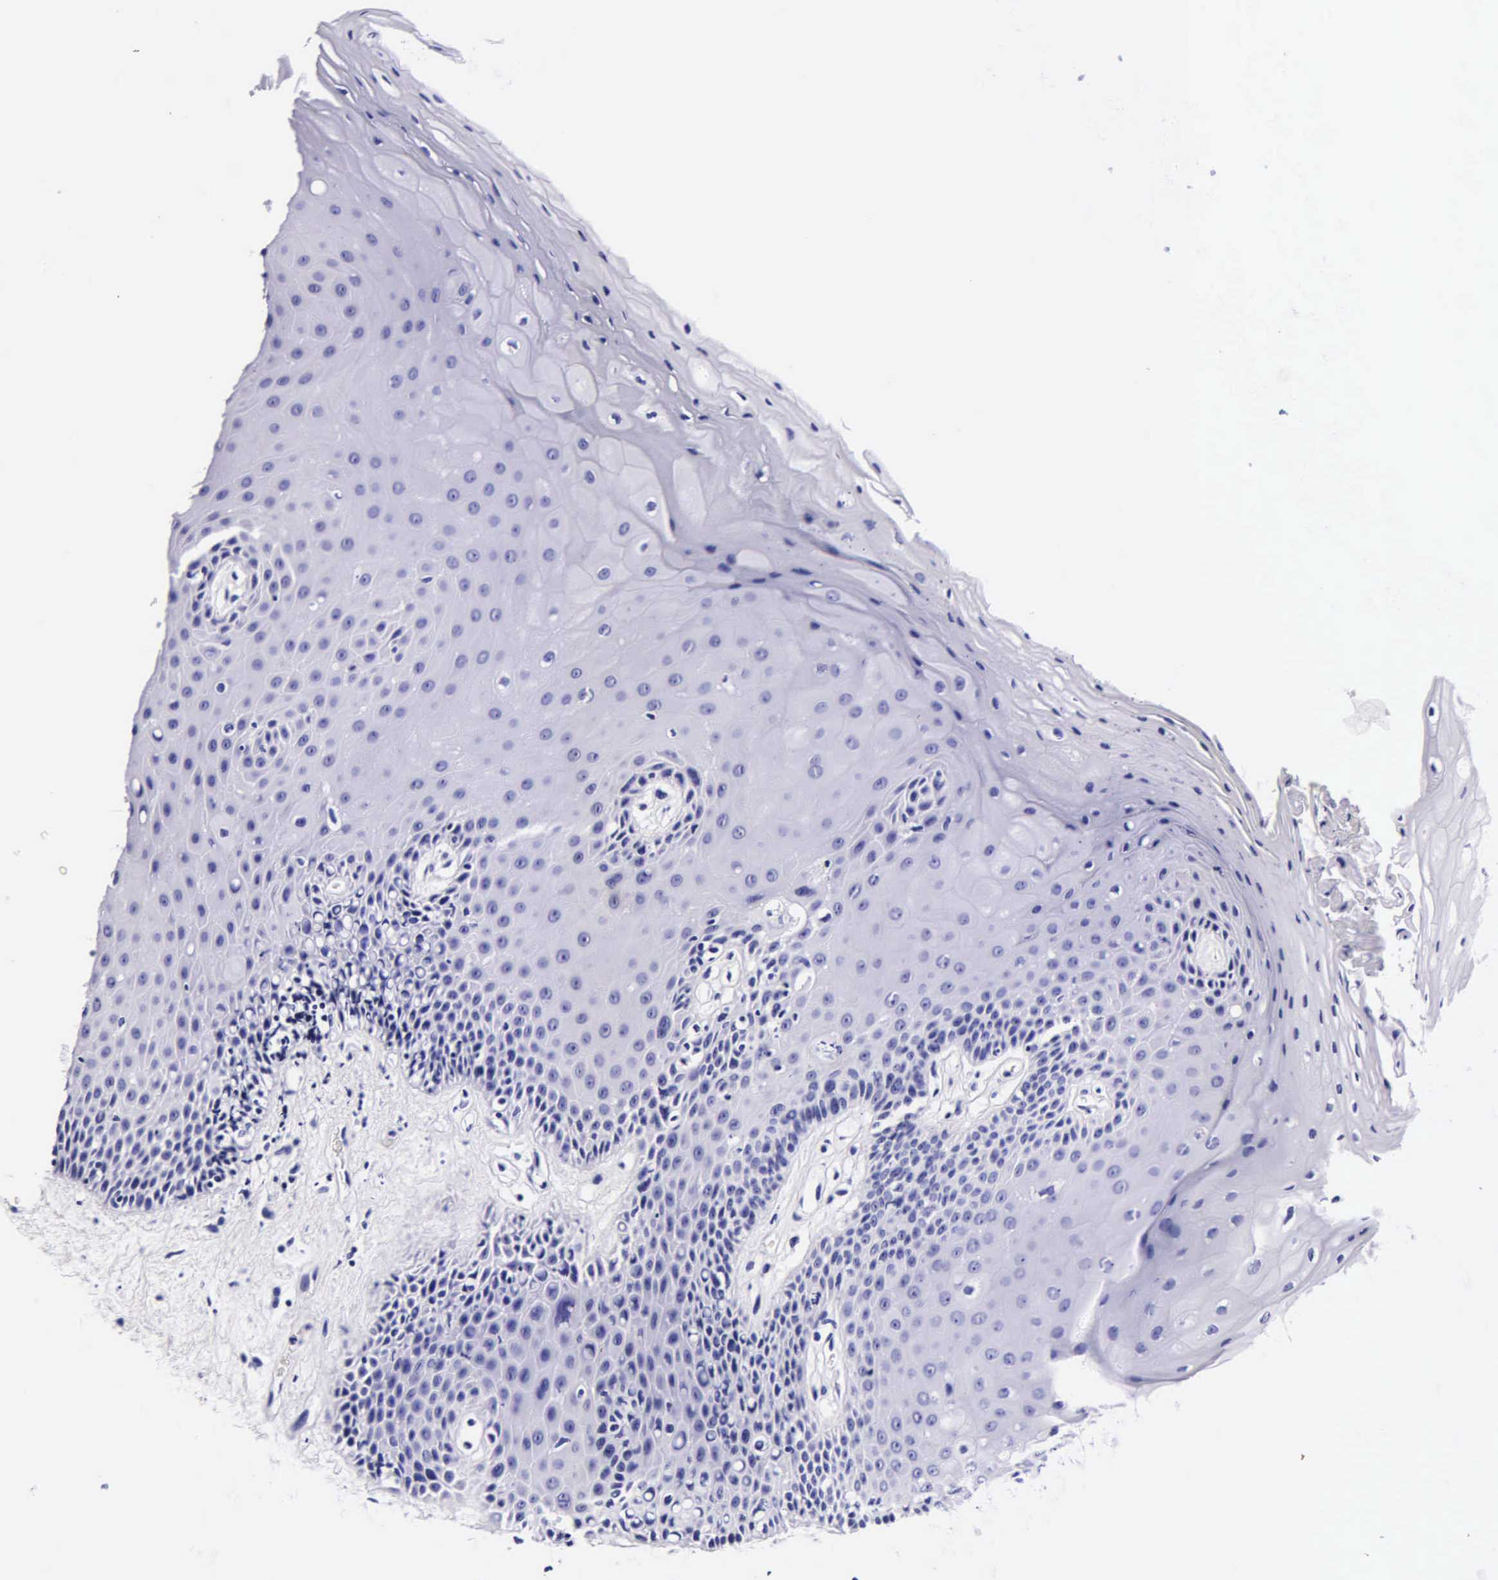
{"staining": {"intensity": "negative", "quantity": "none", "location": "none"}, "tissue": "oral mucosa", "cell_type": "Squamous epithelial cells", "image_type": "normal", "snomed": [{"axis": "morphology", "description": "Normal tissue, NOS"}, {"axis": "topography", "description": "Oral tissue"}], "caption": "Immunohistochemistry (IHC) micrograph of unremarkable oral mucosa: oral mucosa stained with DAB (3,3'-diaminobenzidine) displays no significant protein staining in squamous epithelial cells. (DAB (3,3'-diaminobenzidine) immunohistochemistry visualized using brightfield microscopy, high magnification).", "gene": "DGCR2", "patient": {"sex": "female", "age": 79}}